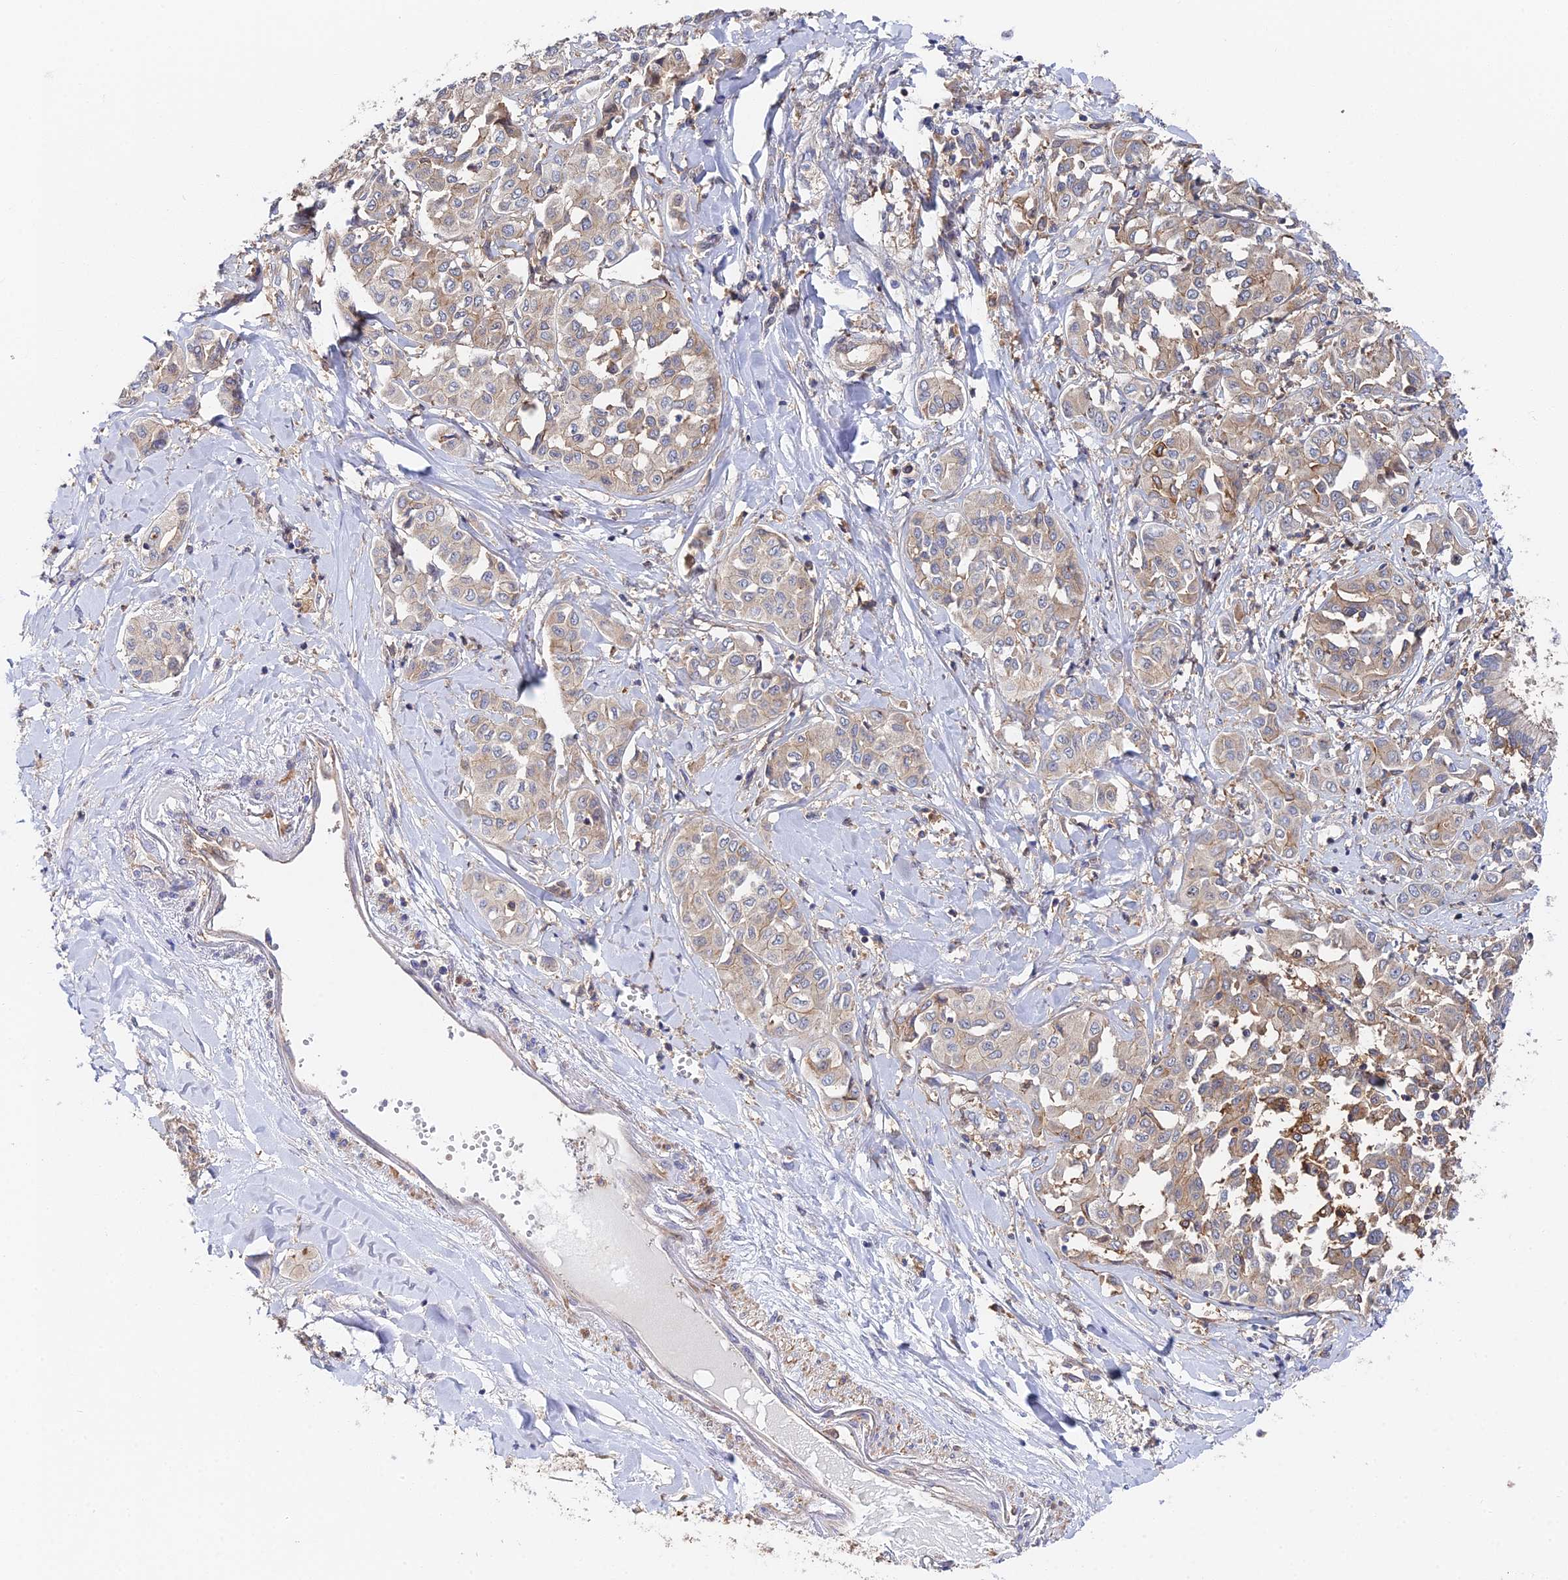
{"staining": {"intensity": "weak", "quantity": "25%-75%", "location": "cytoplasmic/membranous"}, "tissue": "liver cancer", "cell_type": "Tumor cells", "image_type": "cancer", "snomed": [{"axis": "morphology", "description": "Cholangiocarcinoma"}, {"axis": "topography", "description": "Liver"}], "caption": "DAB immunohistochemical staining of human cholangiocarcinoma (liver) reveals weak cytoplasmic/membranous protein staining in about 25%-75% of tumor cells.", "gene": "GNG5B", "patient": {"sex": "female", "age": 77}}